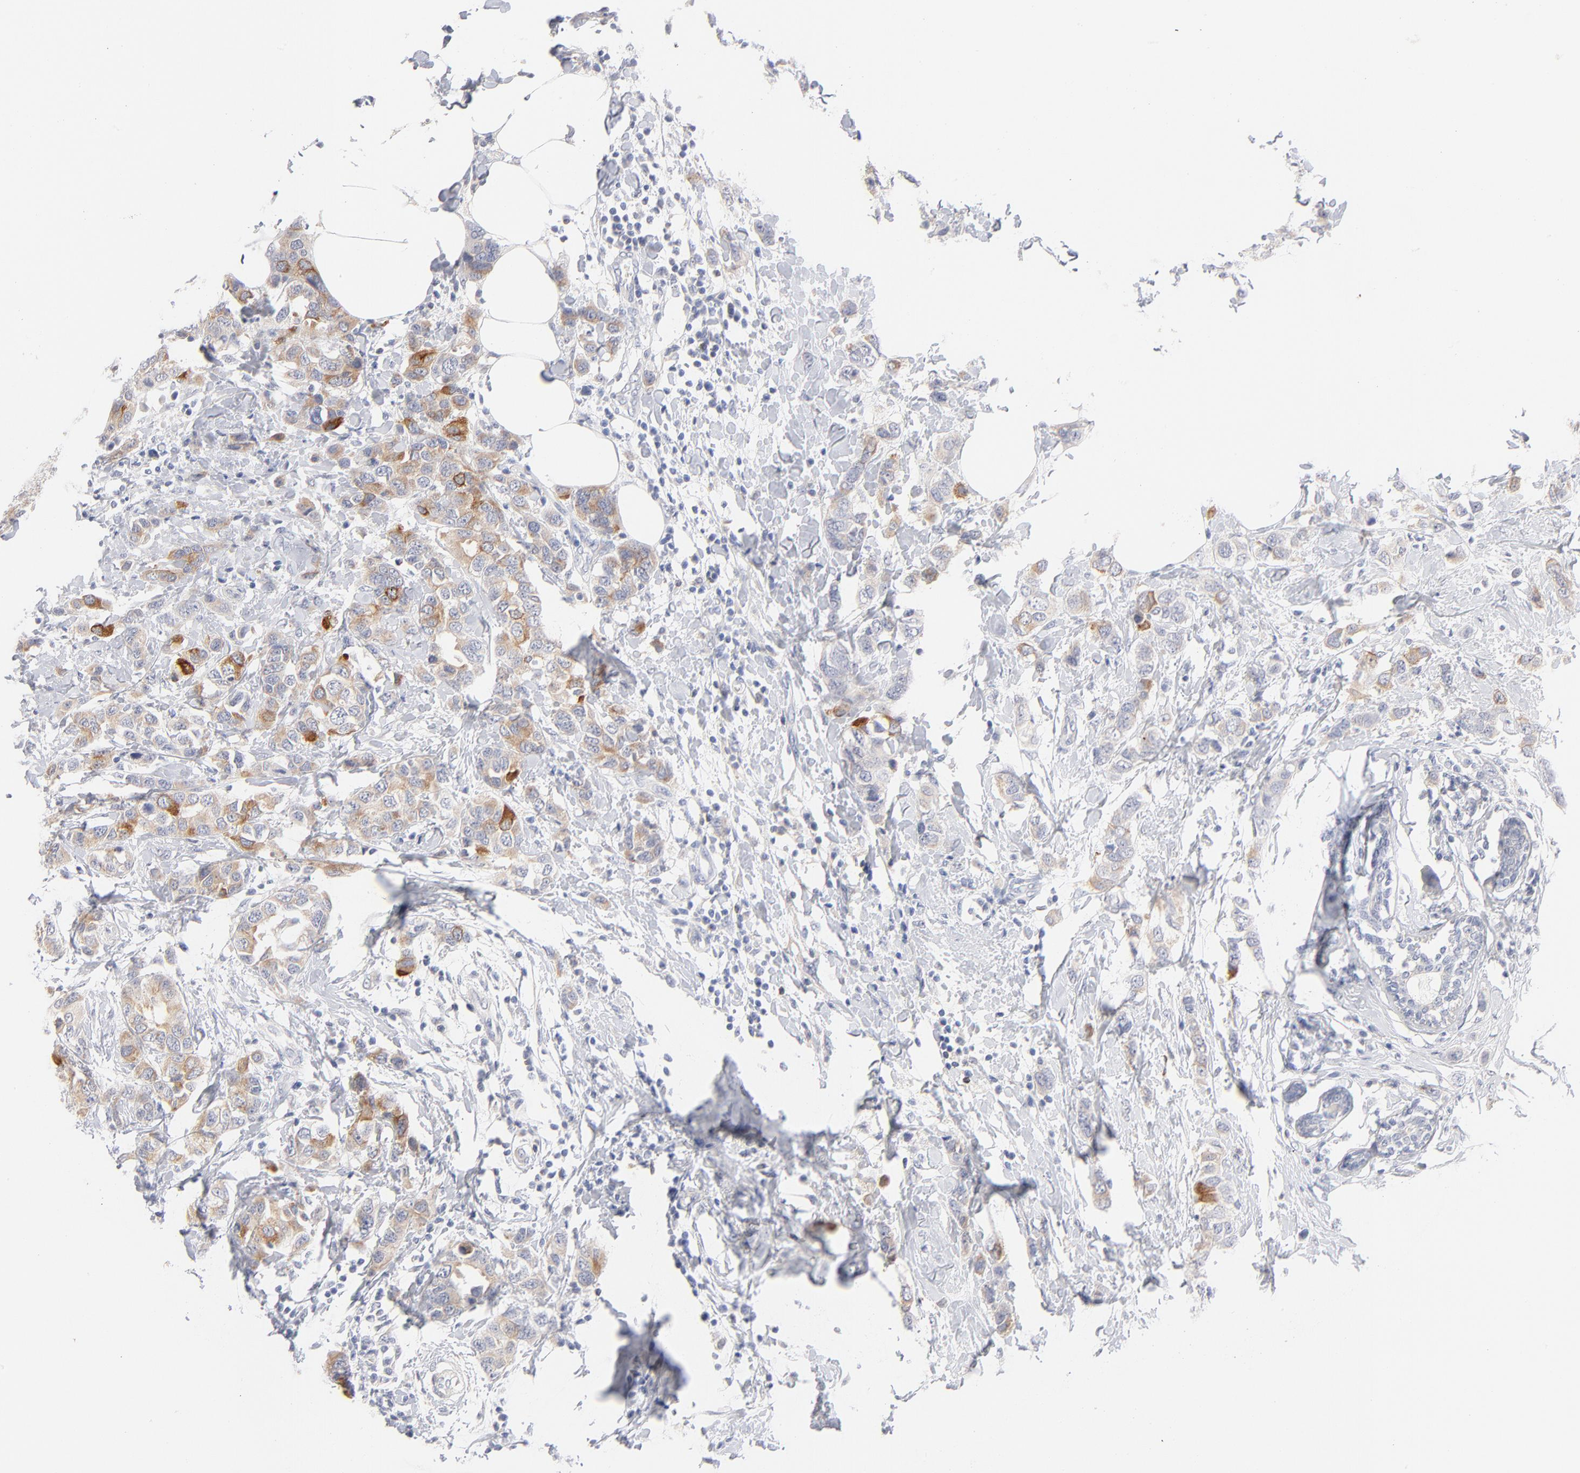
{"staining": {"intensity": "moderate", "quantity": "<25%", "location": "cytoplasmic/membranous"}, "tissue": "breast cancer", "cell_type": "Tumor cells", "image_type": "cancer", "snomed": [{"axis": "morphology", "description": "Normal tissue, NOS"}, {"axis": "morphology", "description": "Duct carcinoma"}, {"axis": "topography", "description": "Breast"}], "caption": "A photomicrograph of human breast cancer (invasive ductal carcinoma) stained for a protein demonstrates moderate cytoplasmic/membranous brown staining in tumor cells.", "gene": "MID1", "patient": {"sex": "female", "age": 50}}